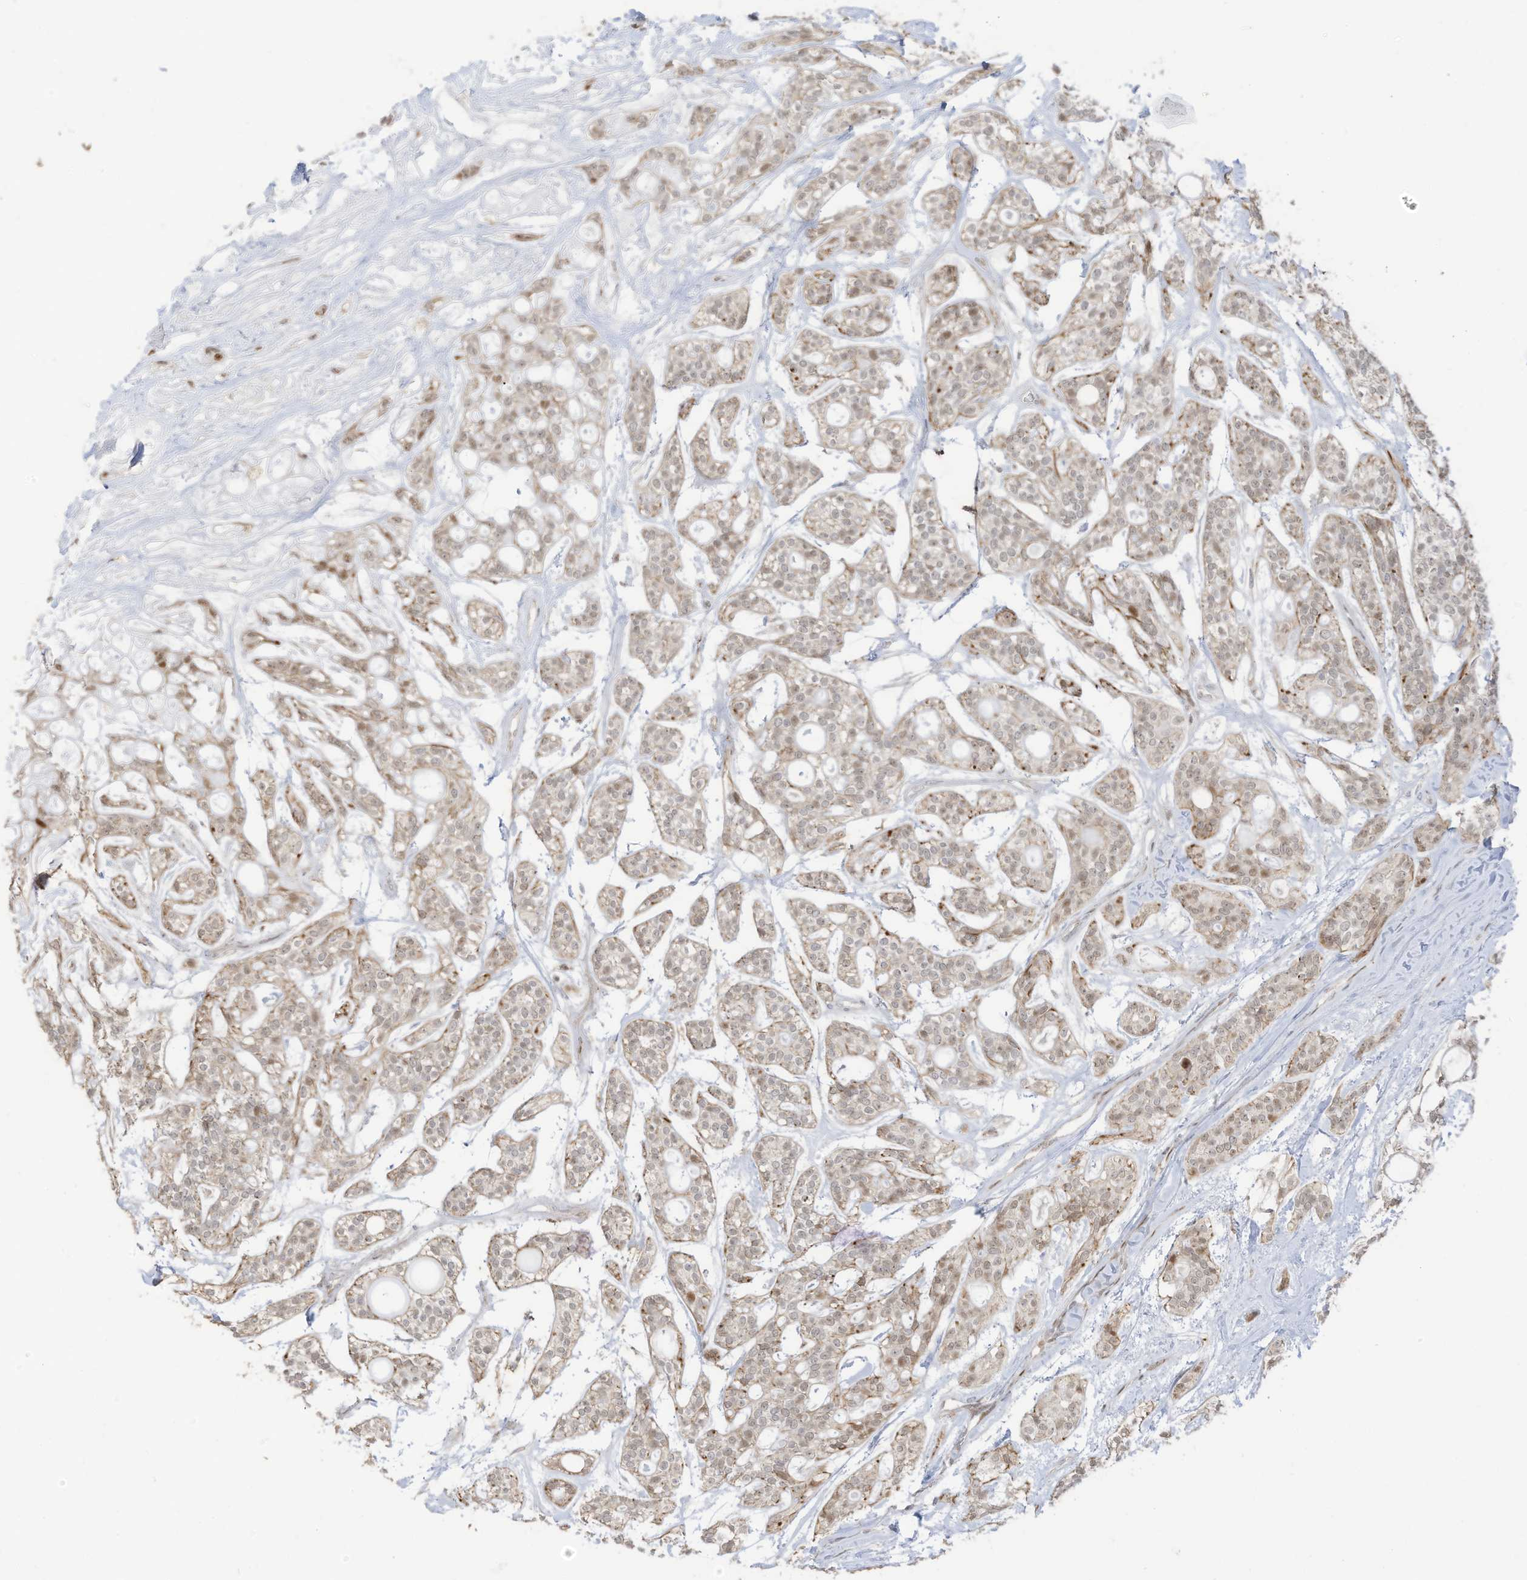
{"staining": {"intensity": "negative", "quantity": "none", "location": "none"}, "tissue": "head and neck cancer", "cell_type": "Tumor cells", "image_type": "cancer", "snomed": [{"axis": "morphology", "description": "Adenocarcinoma, NOS"}, {"axis": "topography", "description": "Head-Neck"}], "caption": "This is an immunohistochemistry micrograph of human head and neck cancer (adenocarcinoma). There is no positivity in tumor cells.", "gene": "ZCWPW2", "patient": {"sex": "male", "age": 66}}